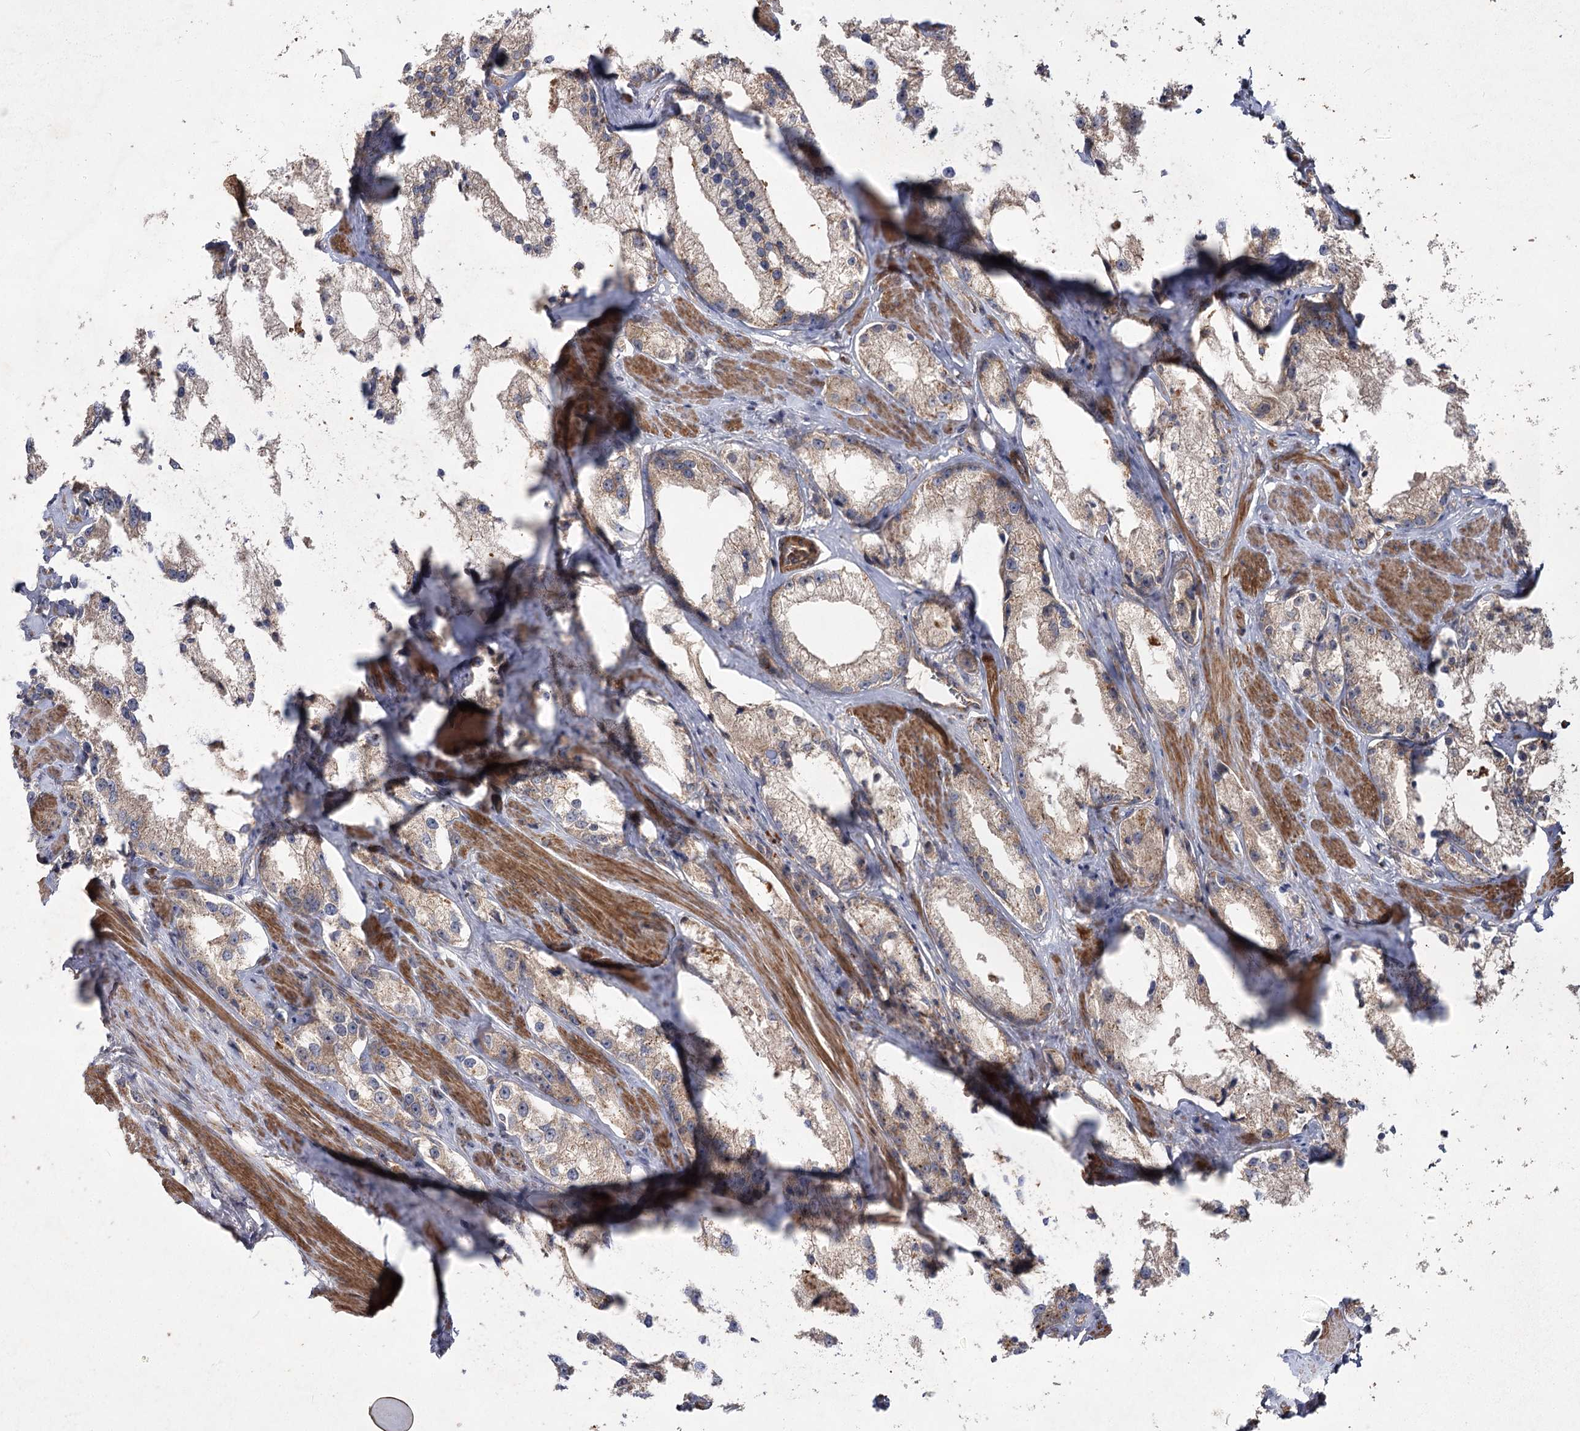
{"staining": {"intensity": "weak", "quantity": ">75%", "location": "cytoplasmic/membranous"}, "tissue": "prostate cancer", "cell_type": "Tumor cells", "image_type": "cancer", "snomed": [{"axis": "morphology", "description": "Adenocarcinoma, High grade"}, {"axis": "topography", "description": "Prostate"}], "caption": "A brown stain highlights weak cytoplasmic/membranous staining of a protein in human prostate high-grade adenocarcinoma tumor cells.", "gene": "KIAA0825", "patient": {"sex": "male", "age": 66}}